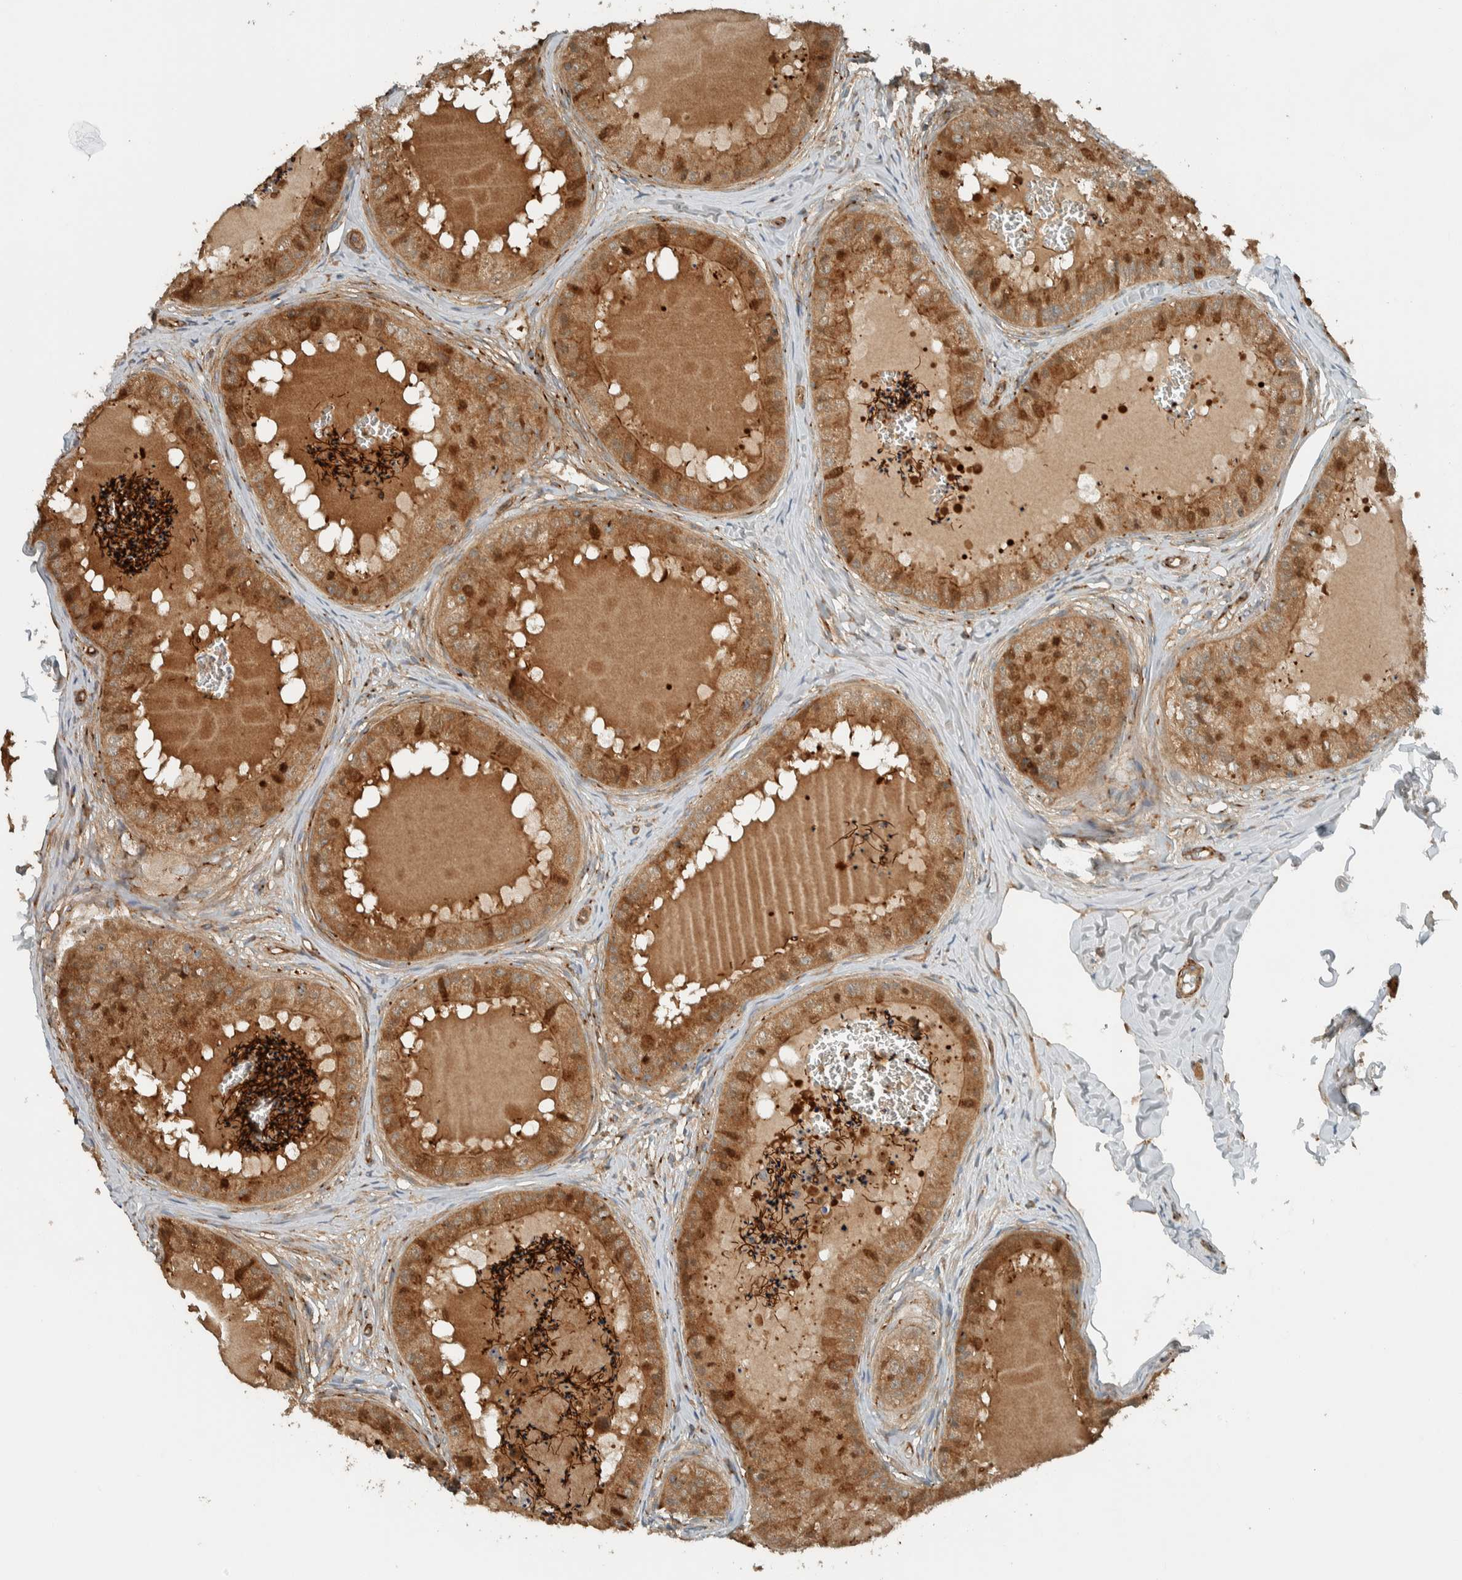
{"staining": {"intensity": "strong", "quantity": "25%-75%", "location": "cytoplasmic/membranous"}, "tissue": "epididymis", "cell_type": "Glandular cells", "image_type": "normal", "snomed": [{"axis": "morphology", "description": "Normal tissue, NOS"}, {"axis": "topography", "description": "Epididymis"}], "caption": "This micrograph displays immunohistochemistry (IHC) staining of benign epididymis, with high strong cytoplasmic/membranous staining in approximately 25%-75% of glandular cells.", "gene": "EXOC7", "patient": {"sex": "male", "age": 31}}